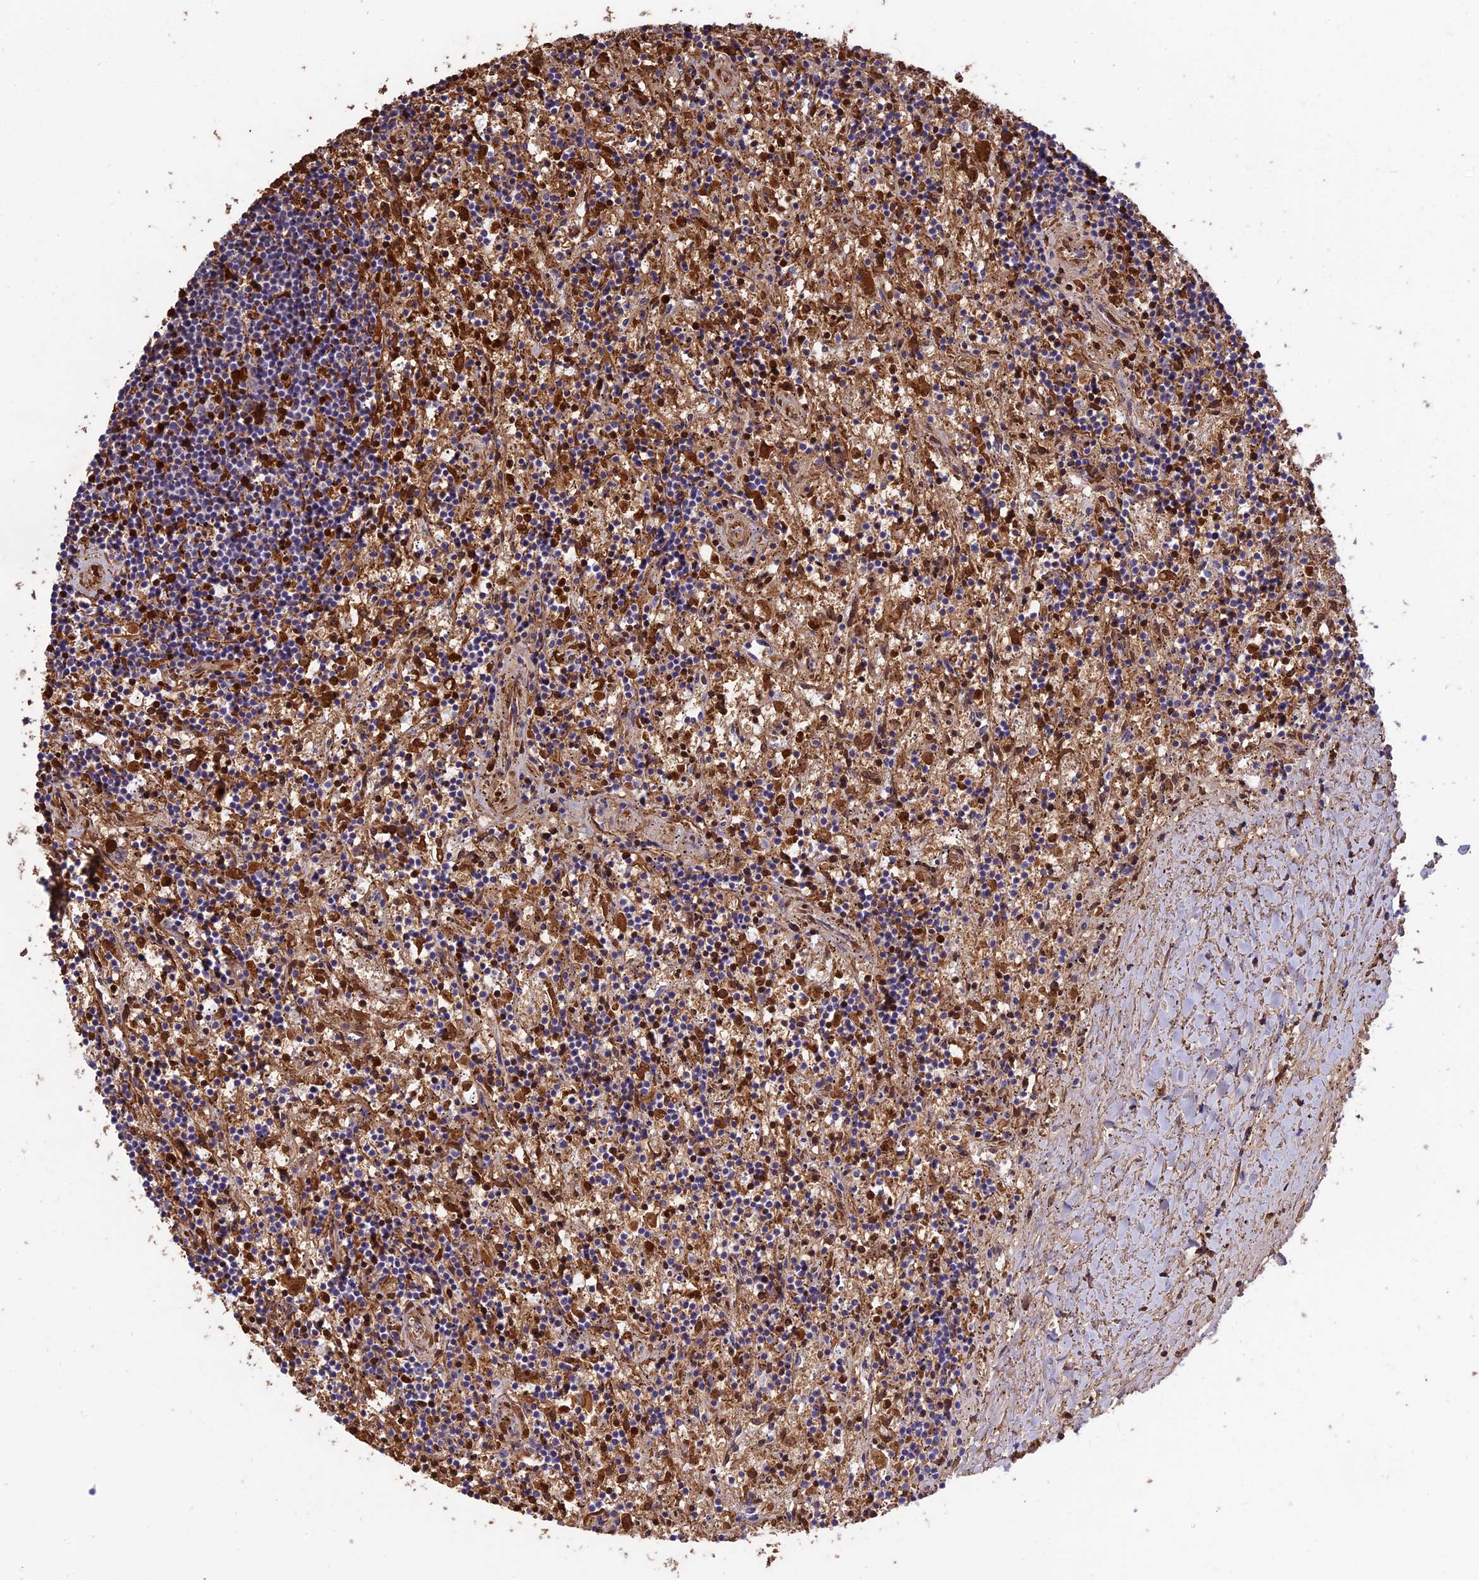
{"staining": {"intensity": "moderate", "quantity": "25%-75%", "location": "cytoplasmic/membranous,nuclear"}, "tissue": "lymphoma", "cell_type": "Tumor cells", "image_type": "cancer", "snomed": [{"axis": "morphology", "description": "Malignant lymphoma, non-Hodgkin's type, Low grade"}, {"axis": "topography", "description": "Spleen"}], "caption": "Immunohistochemistry of lymphoma shows medium levels of moderate cytoplasmic/membranous and nuclear expression in about 25%-75% of tumor cells.", "gene": "KNOP1", "patient": {"sex": "male", "age": 76}}